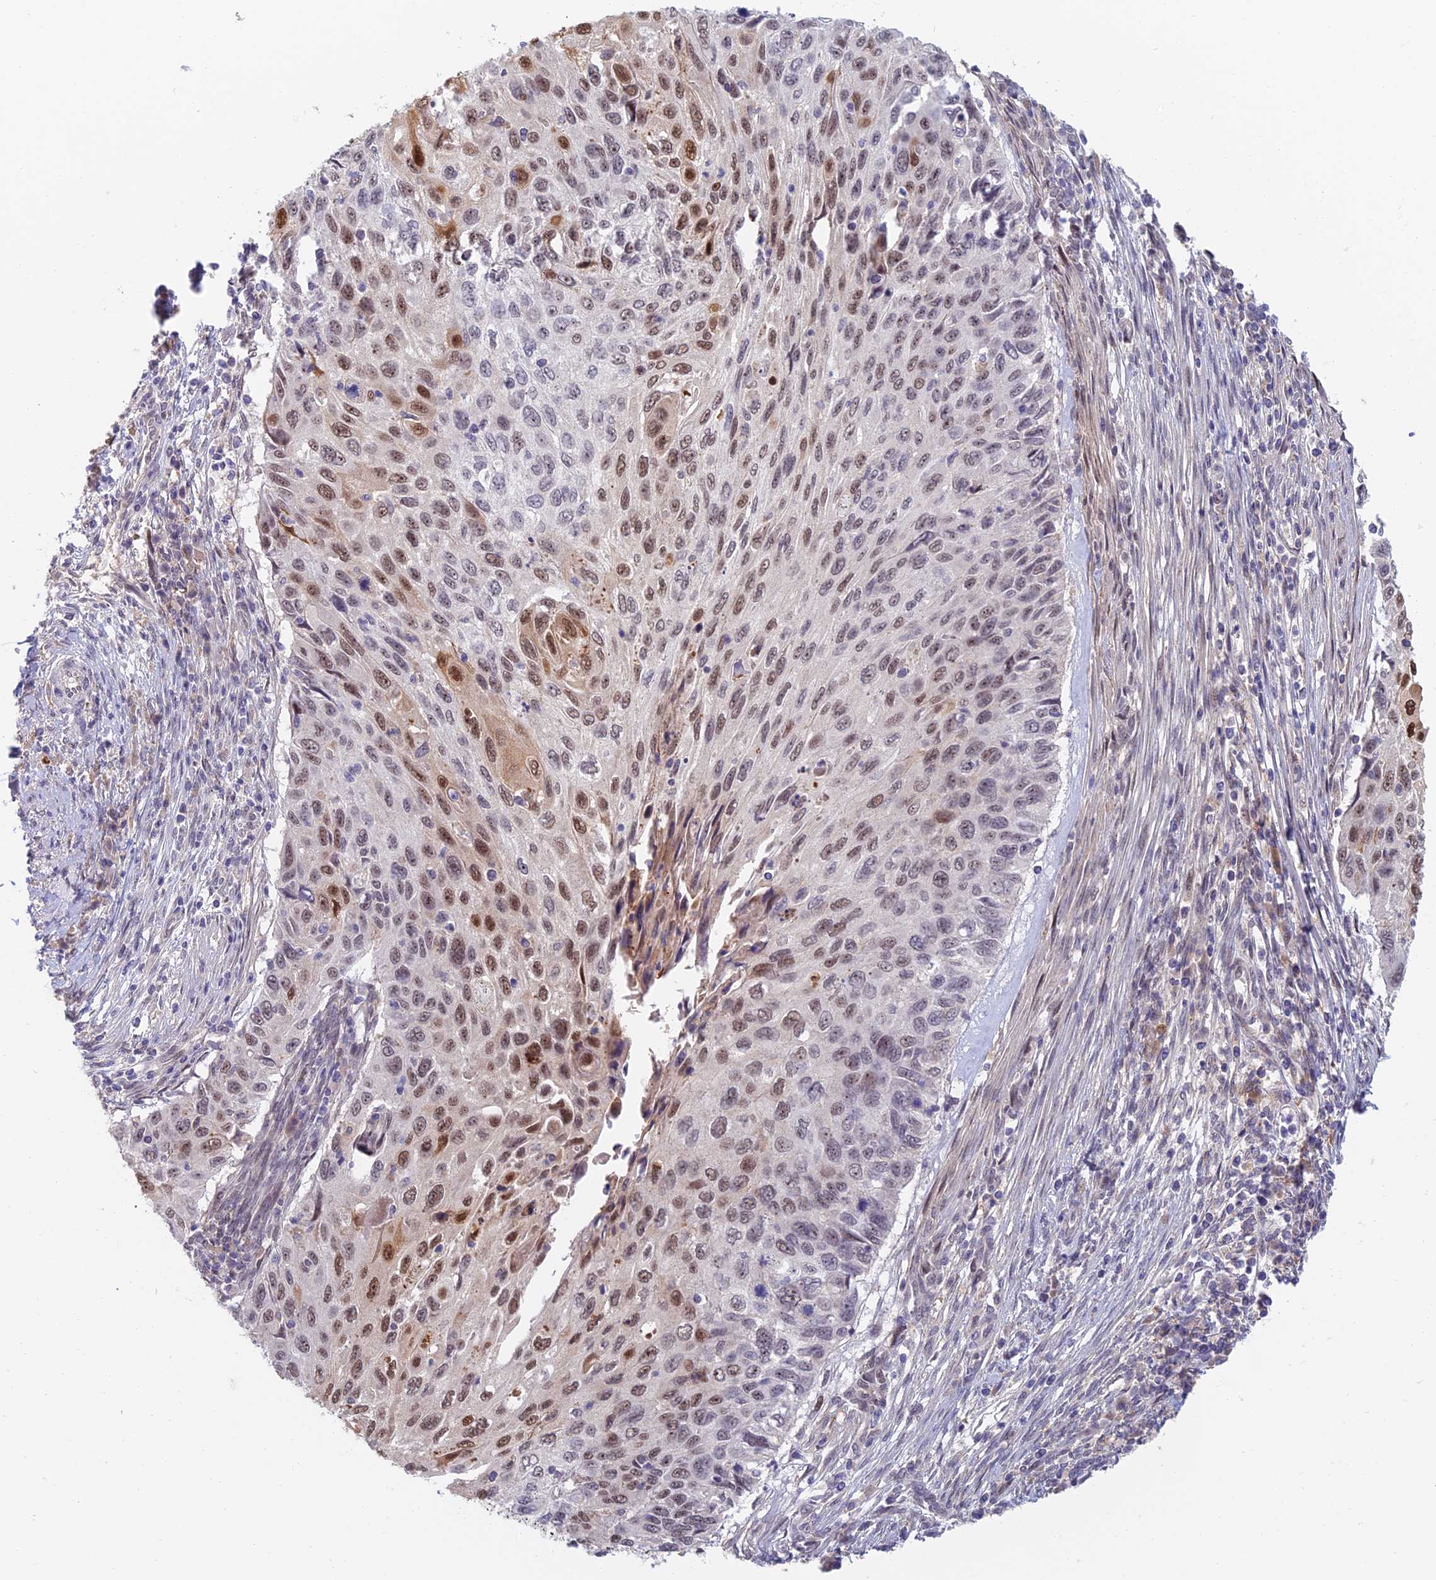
{"staining": {"intensity": "moderate", "quantity": "25%-75%", "location": "nuclear"}, "tissue": "cervical cancer", "cell_type": "Tumor cells", "image_type": "cancer", "snomed": [{"axis": "morphology", "description": "Squamous cell carcinoma, NOS"}, {"axis": "topography", "description": "Cervix"}], "caption": "An image of human cervical cancer stained for a protein reveals moderate nuclear brown staining in tumor cells.", "gene": "ZUP1", "patient": {"sex": "female", "age": 70}}